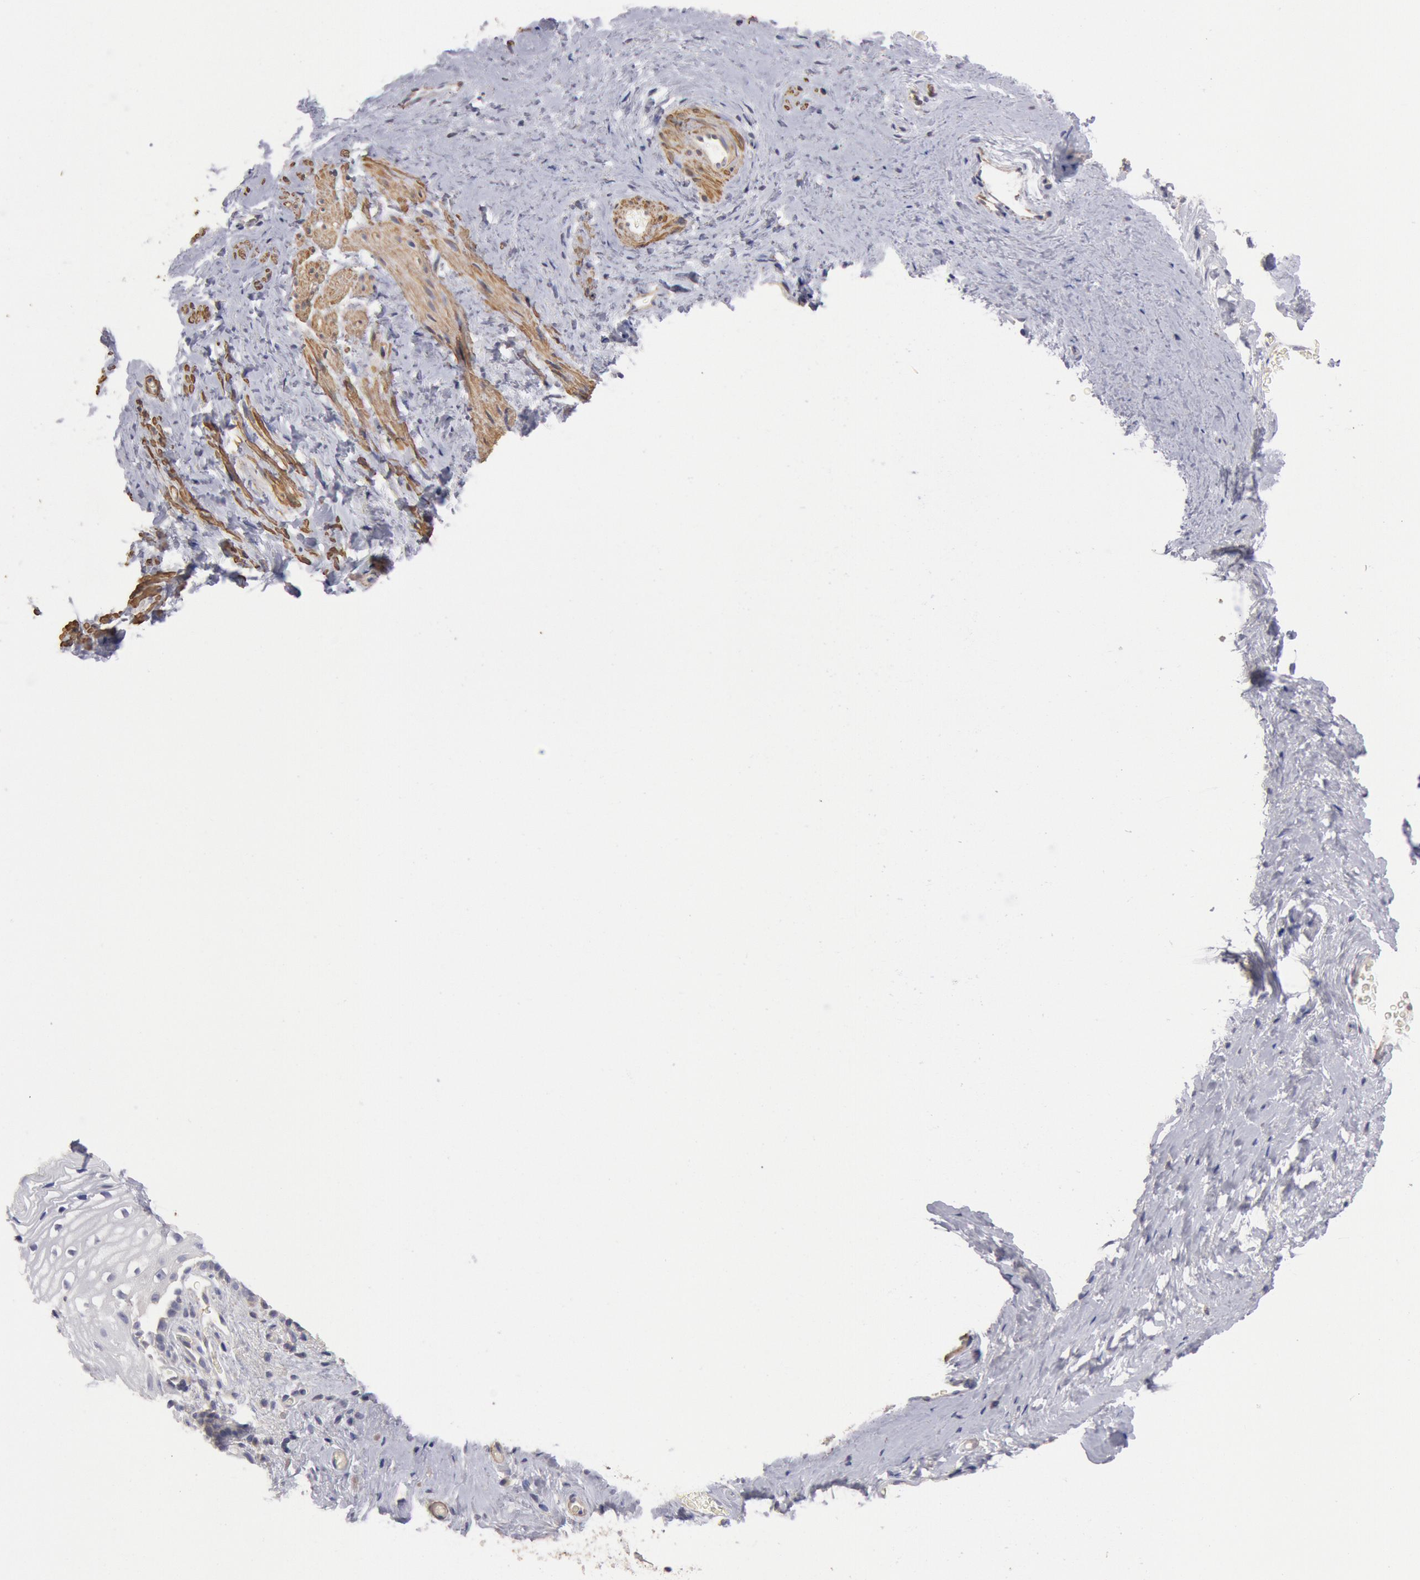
{"staining": {"intensity": "negative", "quantity": "none", "location": "none"}, "tissue": "vagina", "cell_type": "Squamous epithelial cells", "image_type": "normal", "snomed": [{"axis": "morphology", "description": "Normal tissue, NOS"}, {"axis": "topography", "description": "Vagina"}], "caption": "A micrograph of vagina stained for a protein reveals no brown staining in squamous epithelial cells. (DAB immunohistochemistry with hematoxylin counter stain).", "gene": "TMED8", "patient": {"sex": "female", "age": 61}}